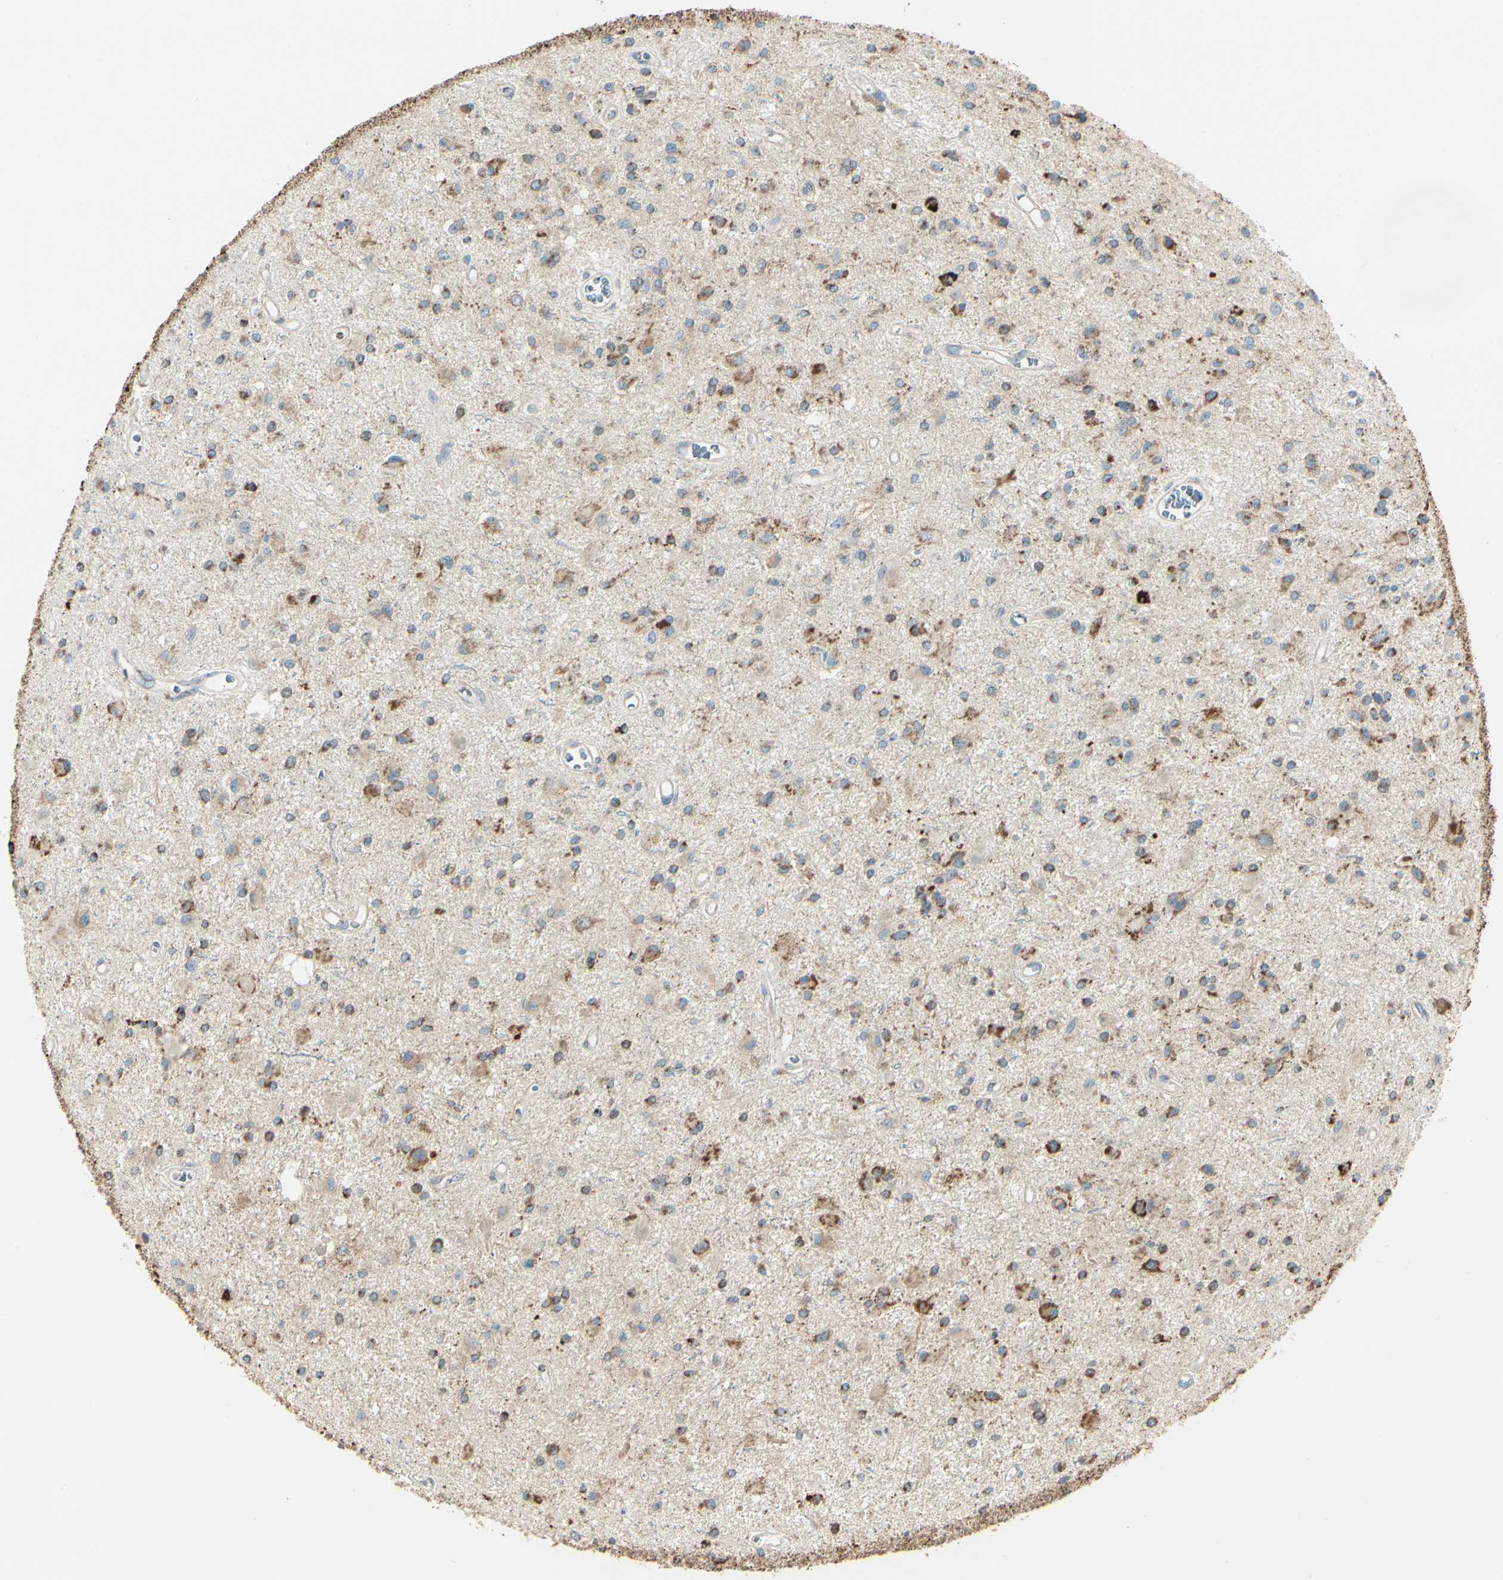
{"staining": {"intensity": "moderate", "quantity": "25%-75%", "location": "cytoplasmic/membranous"}, "tissue": "glioma", "cell_type": "Tumor cells", "image_type": "cancer", "snomed": [{"axis": "morphology", "description": "Glioma, malignant, Low grade"}, {"axis": "topography", "description": "Brain"}], "caption": "Tumor cells show moderate cytoplasmic/membranous expression in approximately 25%-75% of cells in glioma. Immunohistochemistry (ihc) stains the protein in brown and the nuclei are stained blue.", "gene": "ANKS6", "patient": {"sex": "male", "age": 58}}